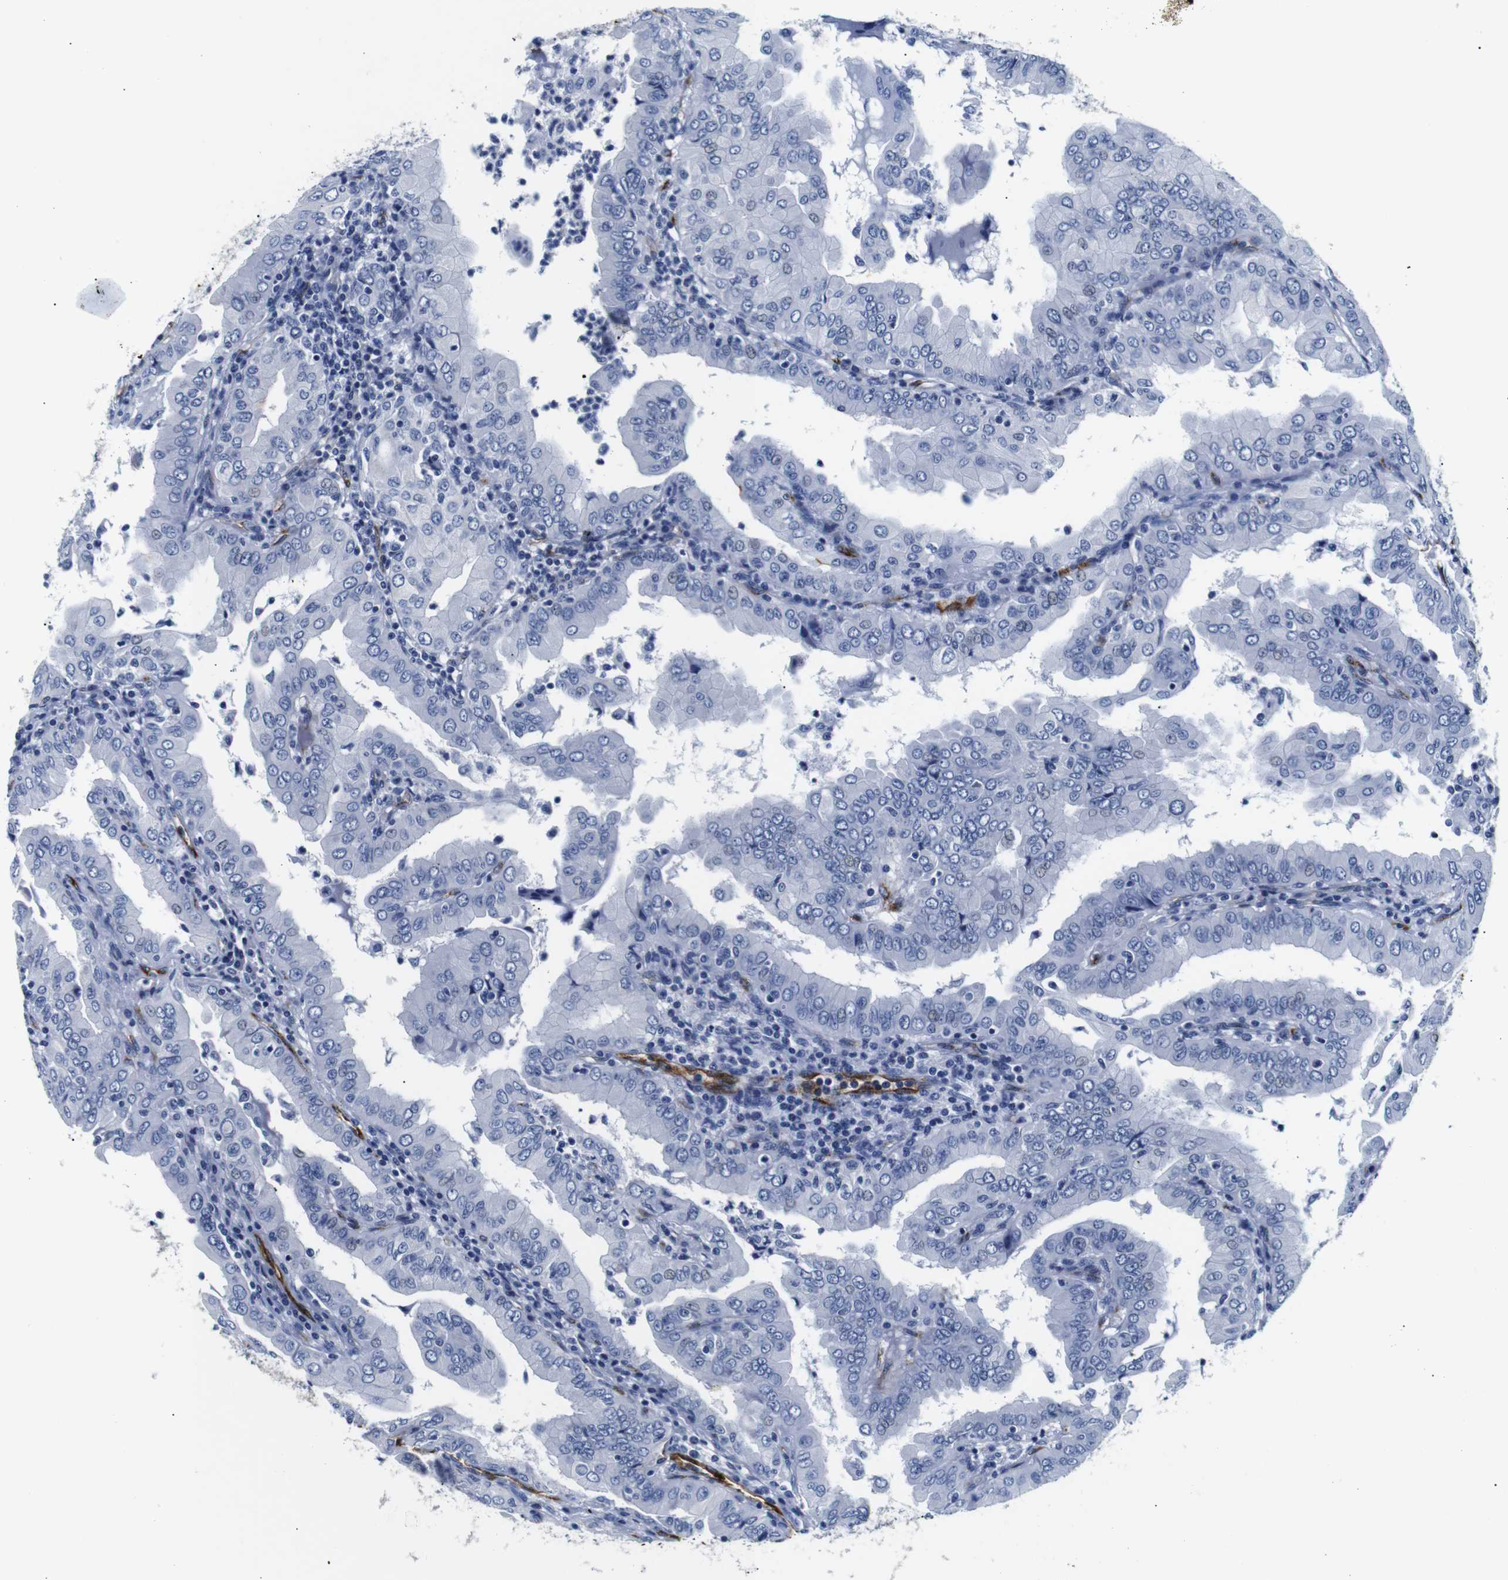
{"staining": {"intensity": "negative", "quantity": "none", "location": "none"}, "tissue": "thyroid cancer", "cell_type": "Tumor cells", "image_type": "cancer", "snomed": [{"axis": "morphology", "description": "Papillary adenocarcinoma, NOS"}, {"axis": "topography", "description": "Thyroid gland"}], "caption": "Immunohistochemical staining of human thyroid cancer demonstrates no significant staining in tumor cells.", "gene": "MUC4", "patient": {"sex": "male", "age": 33}}